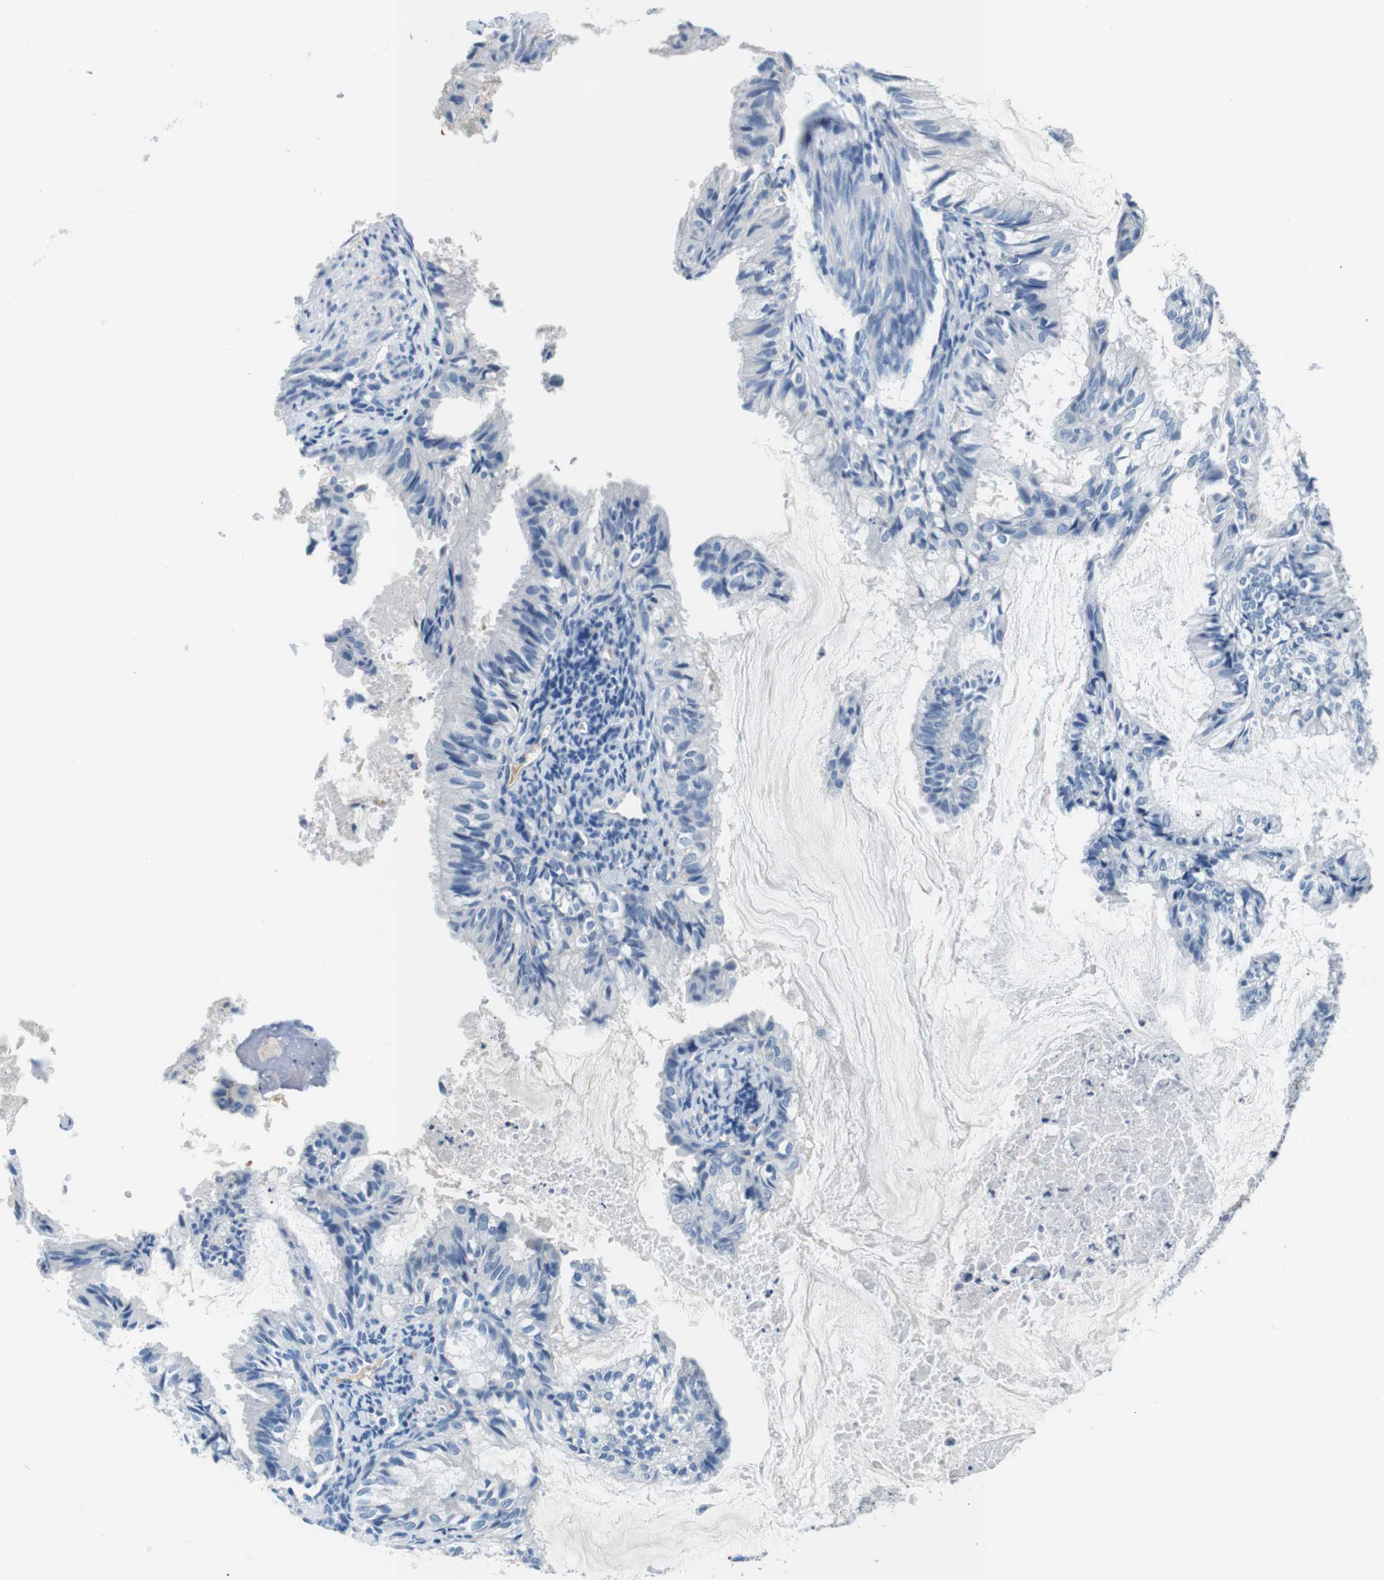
{"staining": {"intensity": "negative", "quantity": "none", "location": "none"}, "tissue": "cervical cancer", "cell_type": "Tumor cells", "image_type": "cancer", "snomed": [{"axis": "morphology", "description": "Normal tissue, NOS"}, {"axis": "morphology", "description": "Adenocarcinoma, NOS"}, {"axis": "topography", "description": "Cervix"}, {"axis": "topography", "description": "Endometrium"}], "caption": "This is an immunohistochemistry (IHC) histopathology image of adenocarcinoma (cervical). There is no expression in tumor cells.", "gene": "IGHD", "patient": {"sex": "female", "age": 86}}